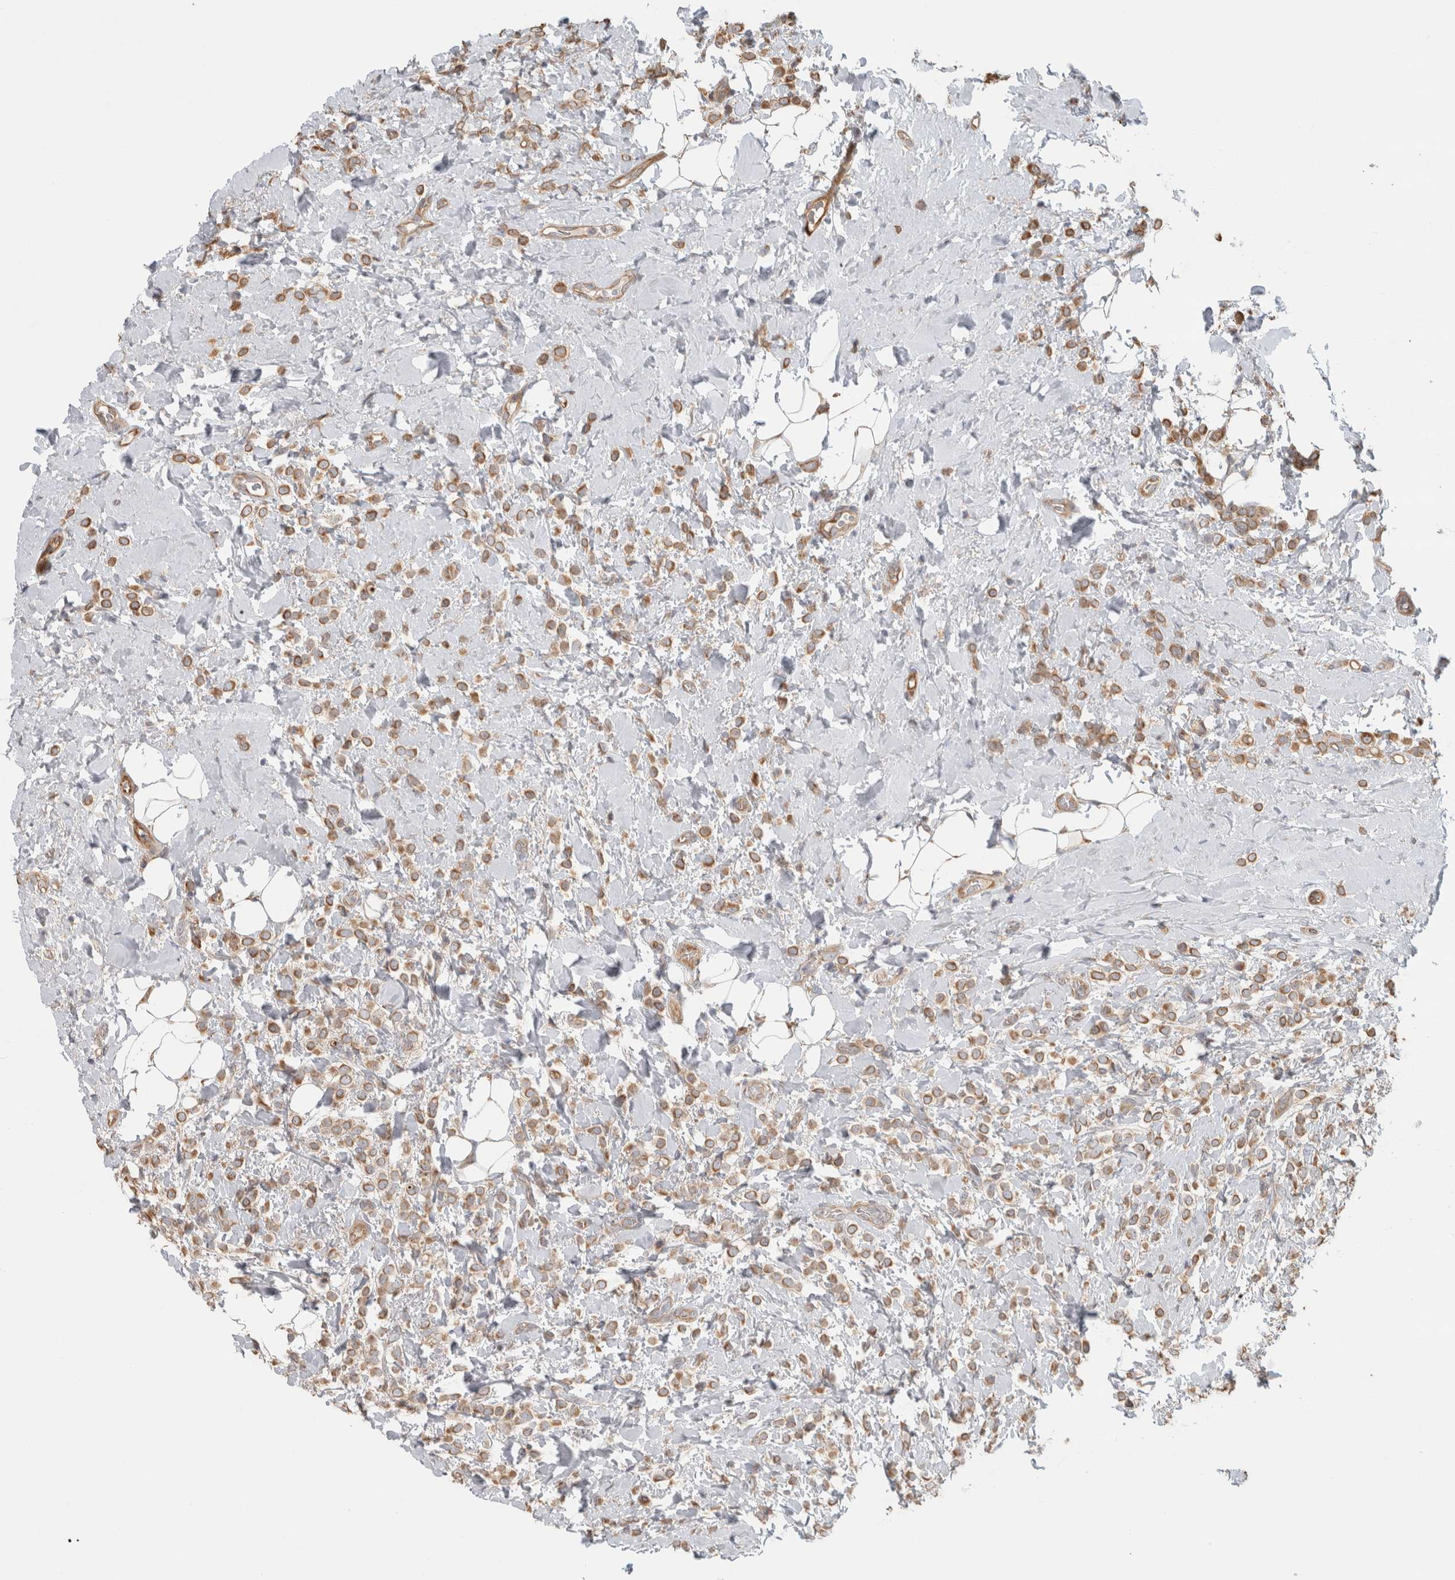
{"staining": {"intensity": "moderate", "quantity": ">75%", "location": "cytoplasmic/membranous"}, "tissue": "breast cancer", "cell_type": "Tumor cells", "image_type": "cancer", "snomed": [{"axis": "morphology", "description": "Normal tissue, NOS"}, {"axis": "morphology", "description": "Lobular carcinoma"}, {"axis": "topography", "description": "Breast"}], "caption": "This micrograph demonstrates lobular carcinoma (breast) stained with immunohistochemistry (IHC) to label a protein in brown. The cytoplasmic/membranous of tumor cells show moderate positivity for the protein. Nuclei are counter-stained blue.", "gene": "TUBD1", "patient": {"sex": "female", "age": 50}}